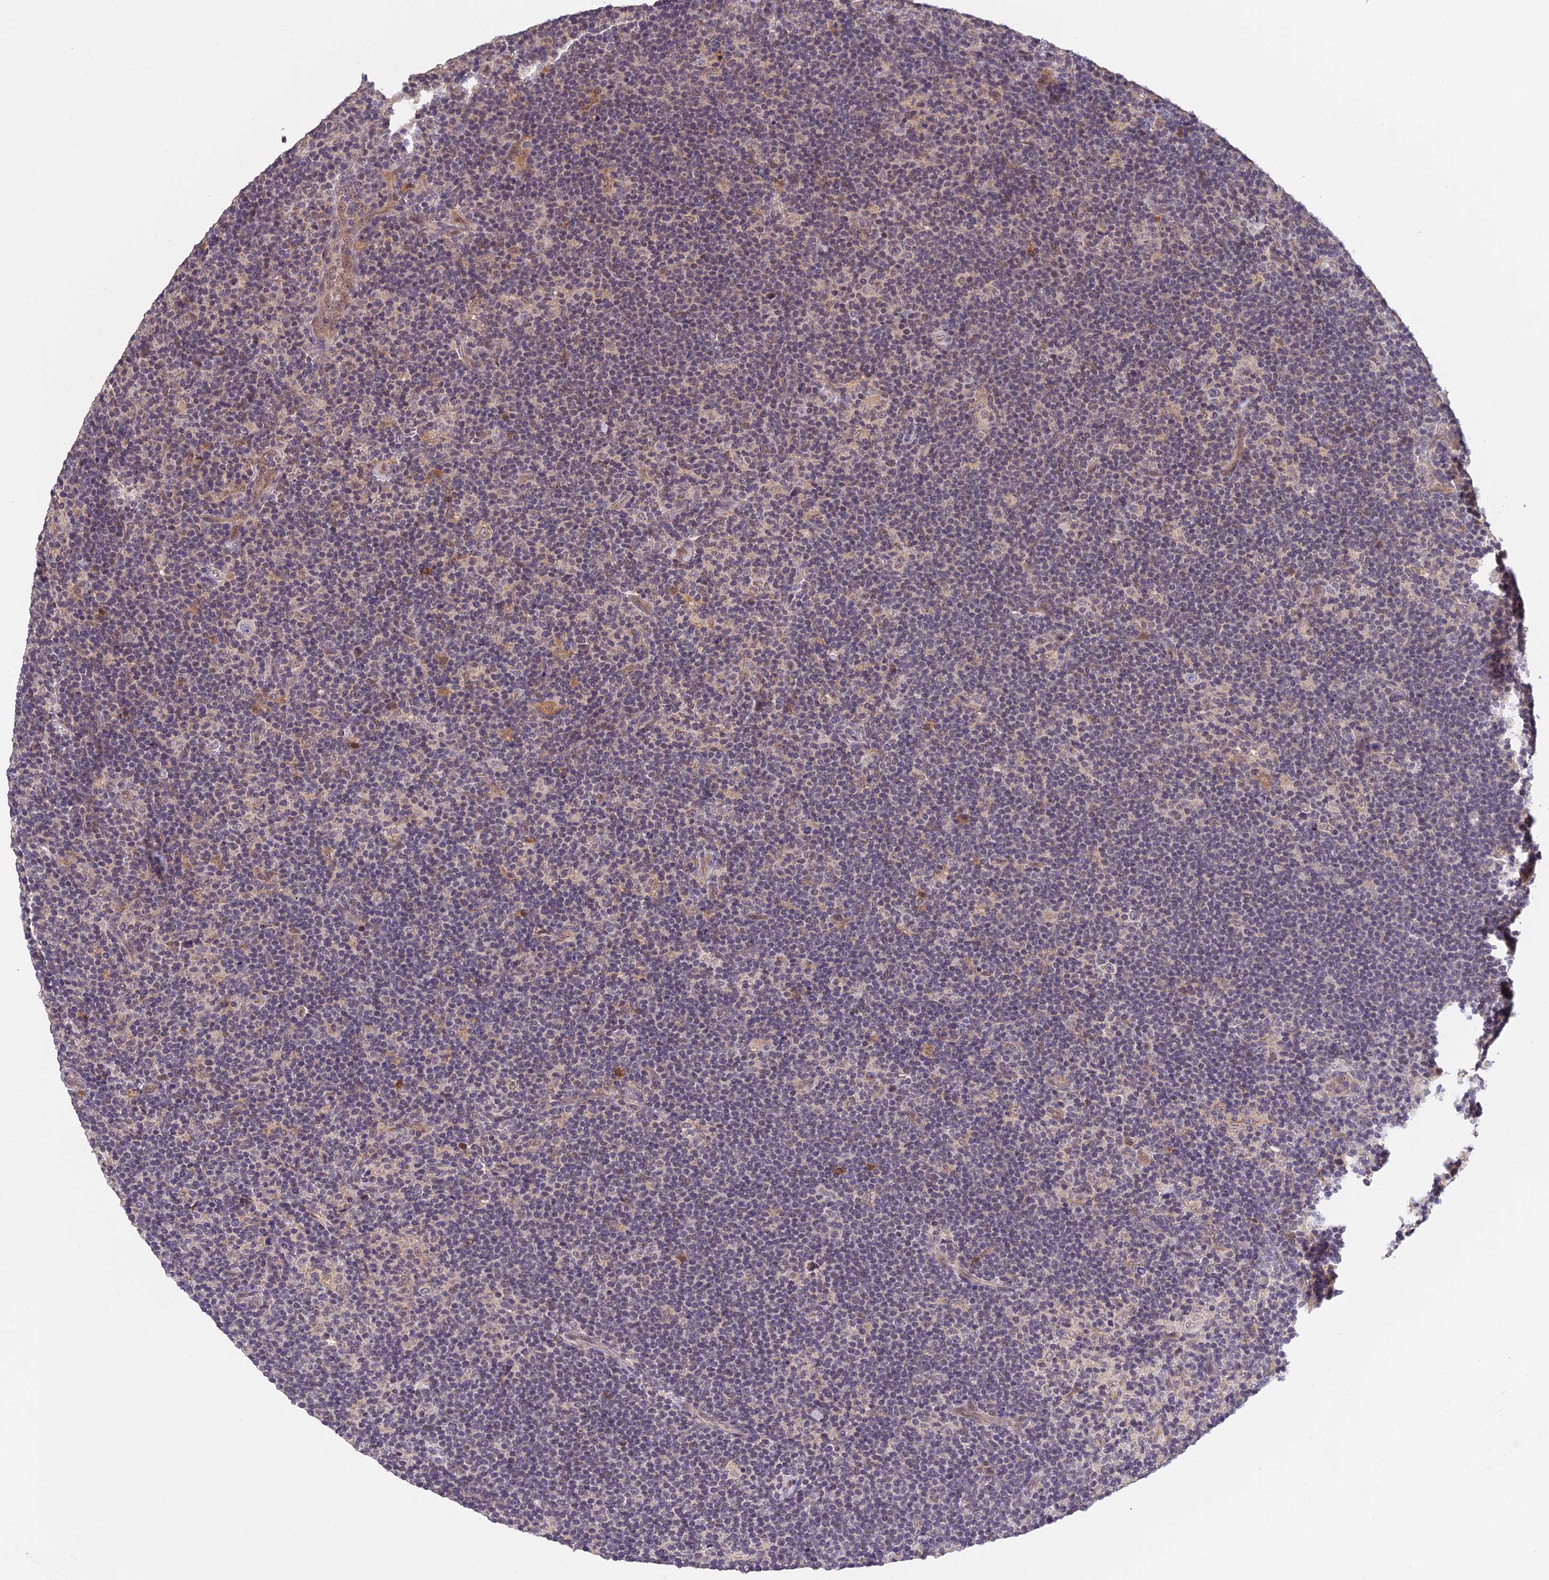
{"staining": {"intensity": "weak", "quantity": "25%-75%", "location": "nuclear"}, "tissue": "lymphoma", "cell_type": "Tumor cells", "image_type": "cancer", "snomed": [{"axis": "morphology", "description": "Hodgkin's disease, NOS"}, {"axis": "topography", "description": "Lymph node"}], "caption": "Hodgkin's disease stained for a protein displays weak nuclear positivity in tumor cells.", "gene": "MNS1", "patient": {"sex": "female", "age": 57}}